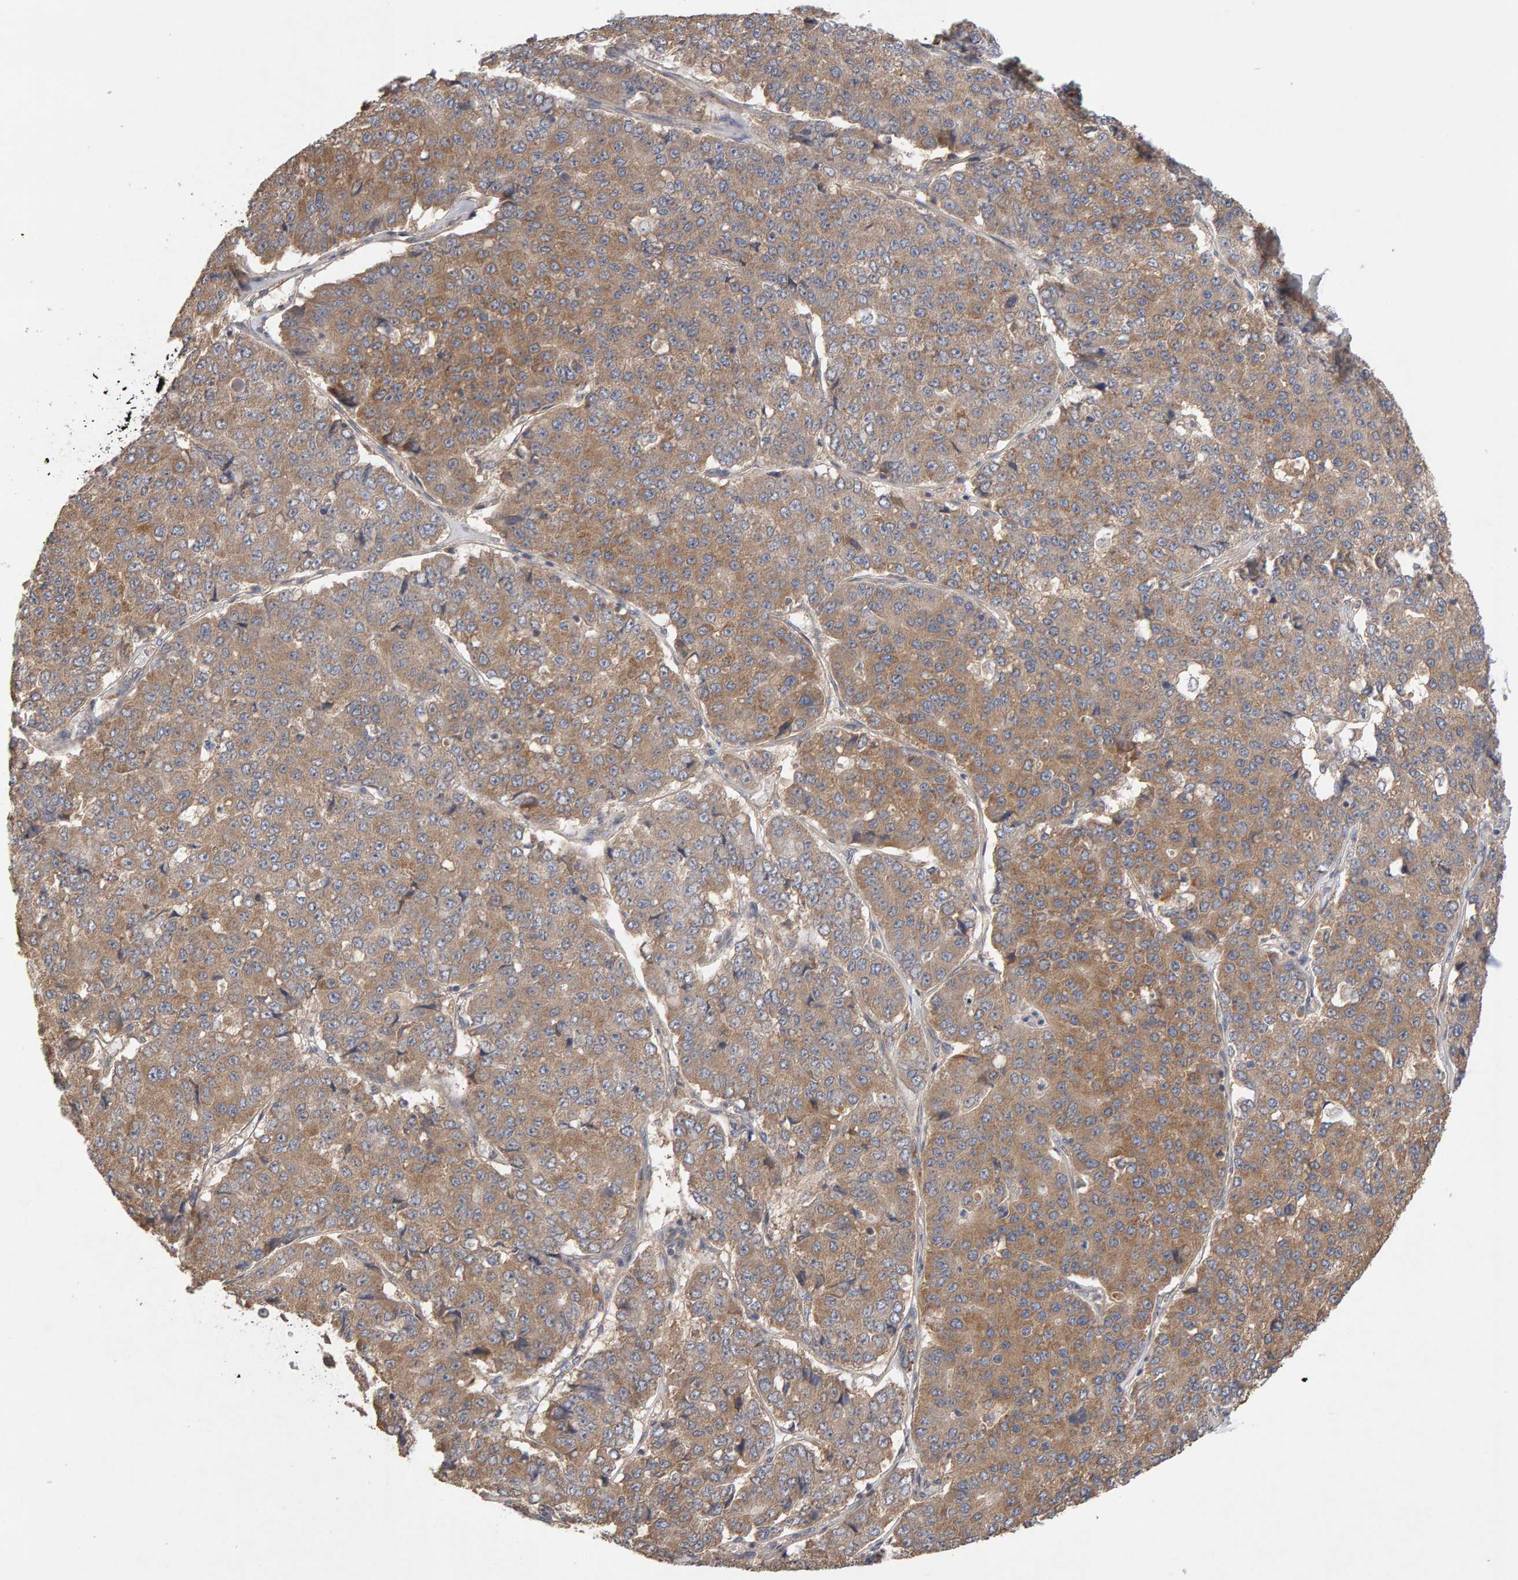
{"staining": {"intensity": "moderate", "quantity": ">75%", "location": "cytoplasmic/membranous"}, "tissue": "pancreatic cancer", "cell_type": "Tumor cells", "image_type": "cancer", "snomed": [{"axis": "morphology", "description": "Adenocarcinoma, NOS"}, {"axis": "topography", "description": "Pancreas"}], "caption": "Moderate cytoplasmic/membranous staining for a protein is seen in approximately >75% of tumor cells of pancreatic adenocarcinoma using IHC.", "gene": "RNF19A", "patient": {"sex": "male", "age": 50}}